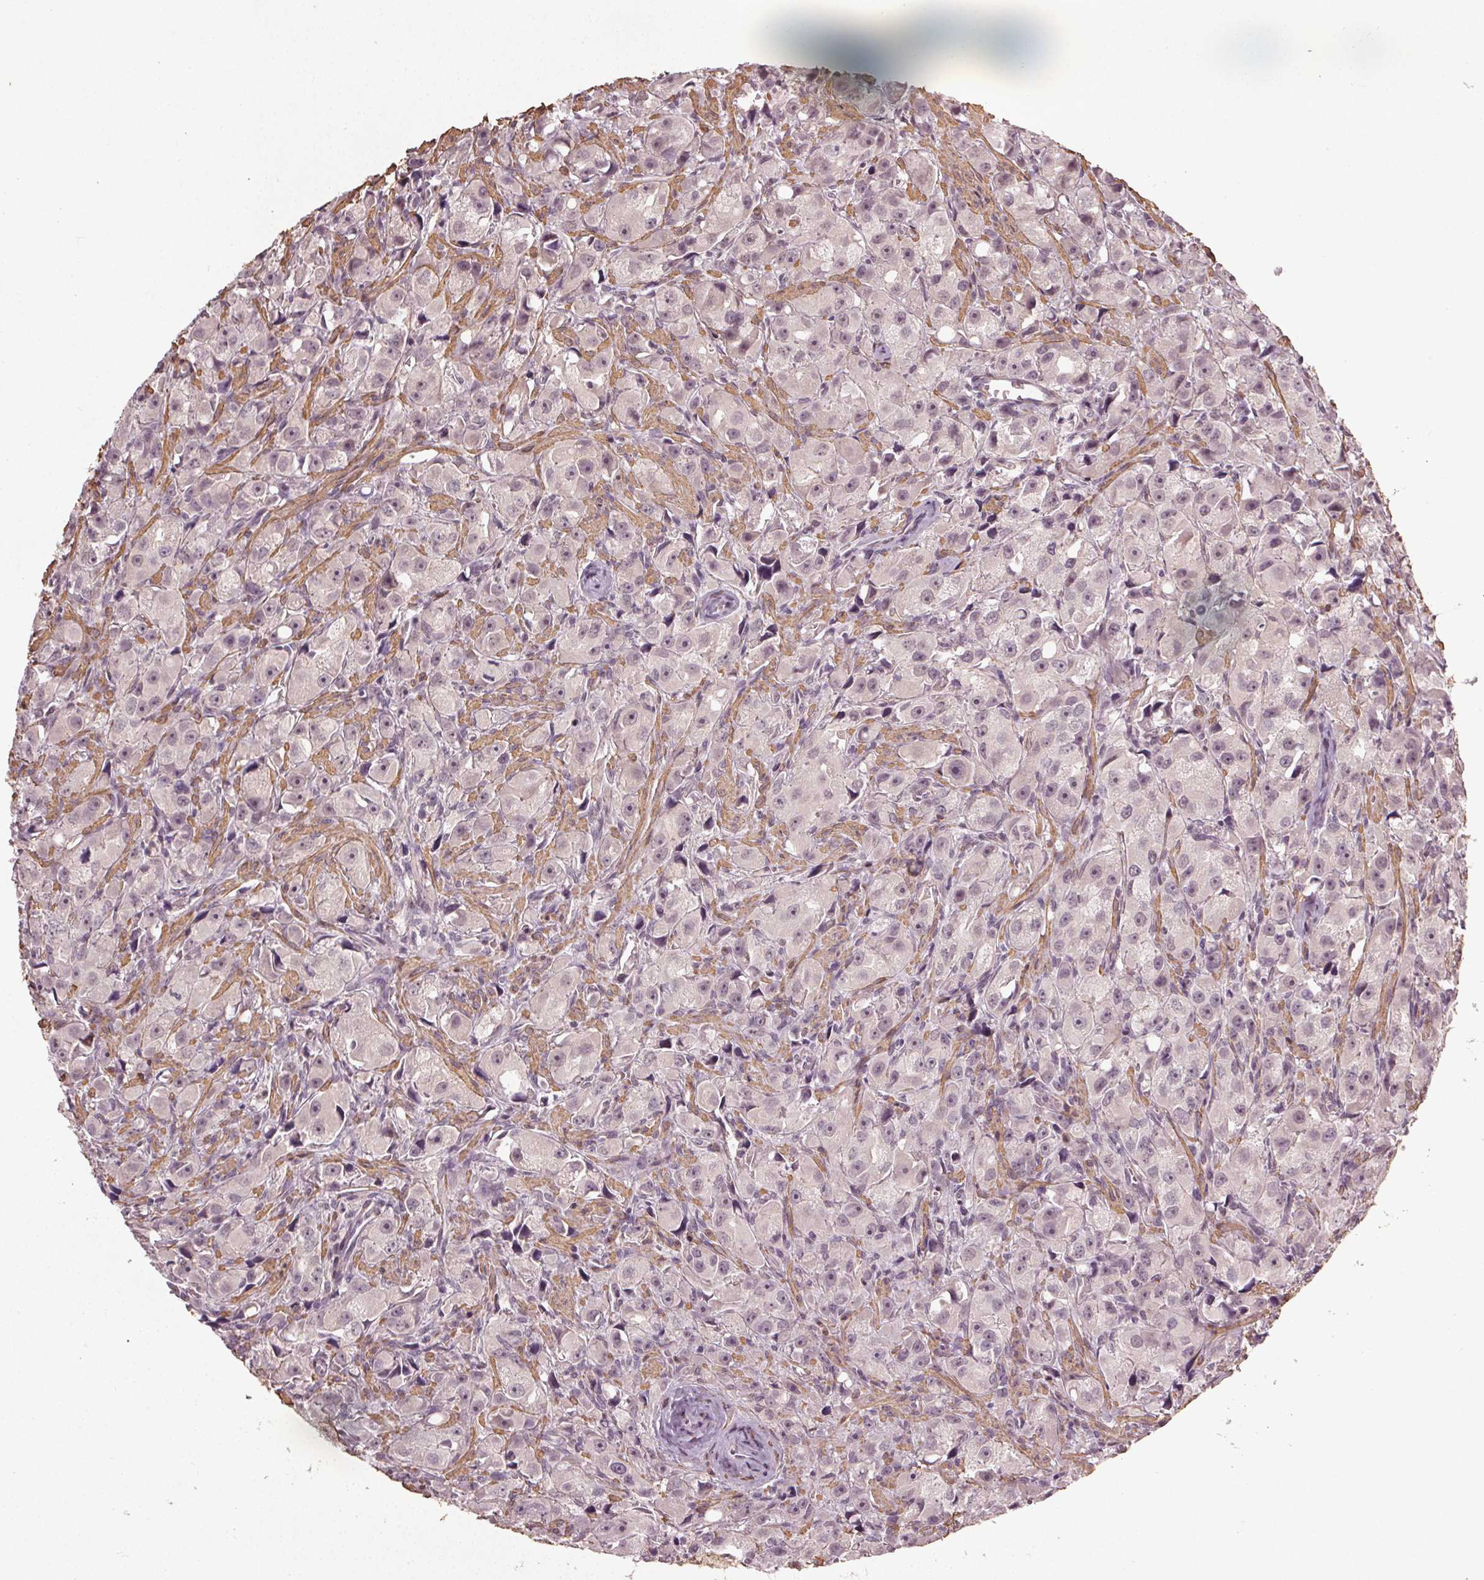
{"staining": {"intensity": "weak", "quantity": "25%-75%", "location": "nuclear"}, "tissue": "prostate cancer", "cell_type": "Tumor cells", "image_type": "cancer", "snomed": [{"axis": "morphology", "description": "Adenocarcinoma, High grade"}, {"axis": "topography", "description": "Prostate"}], "caption": "About 25%-75% of tumor cells in human prostate cancer (high-grade adenocarcinoma) reveal weak nuclear protein expression as visualized by brown immunohistochemical staining.", "gene": "PKP1", "patient": {"sex": "male", "age": 75}}